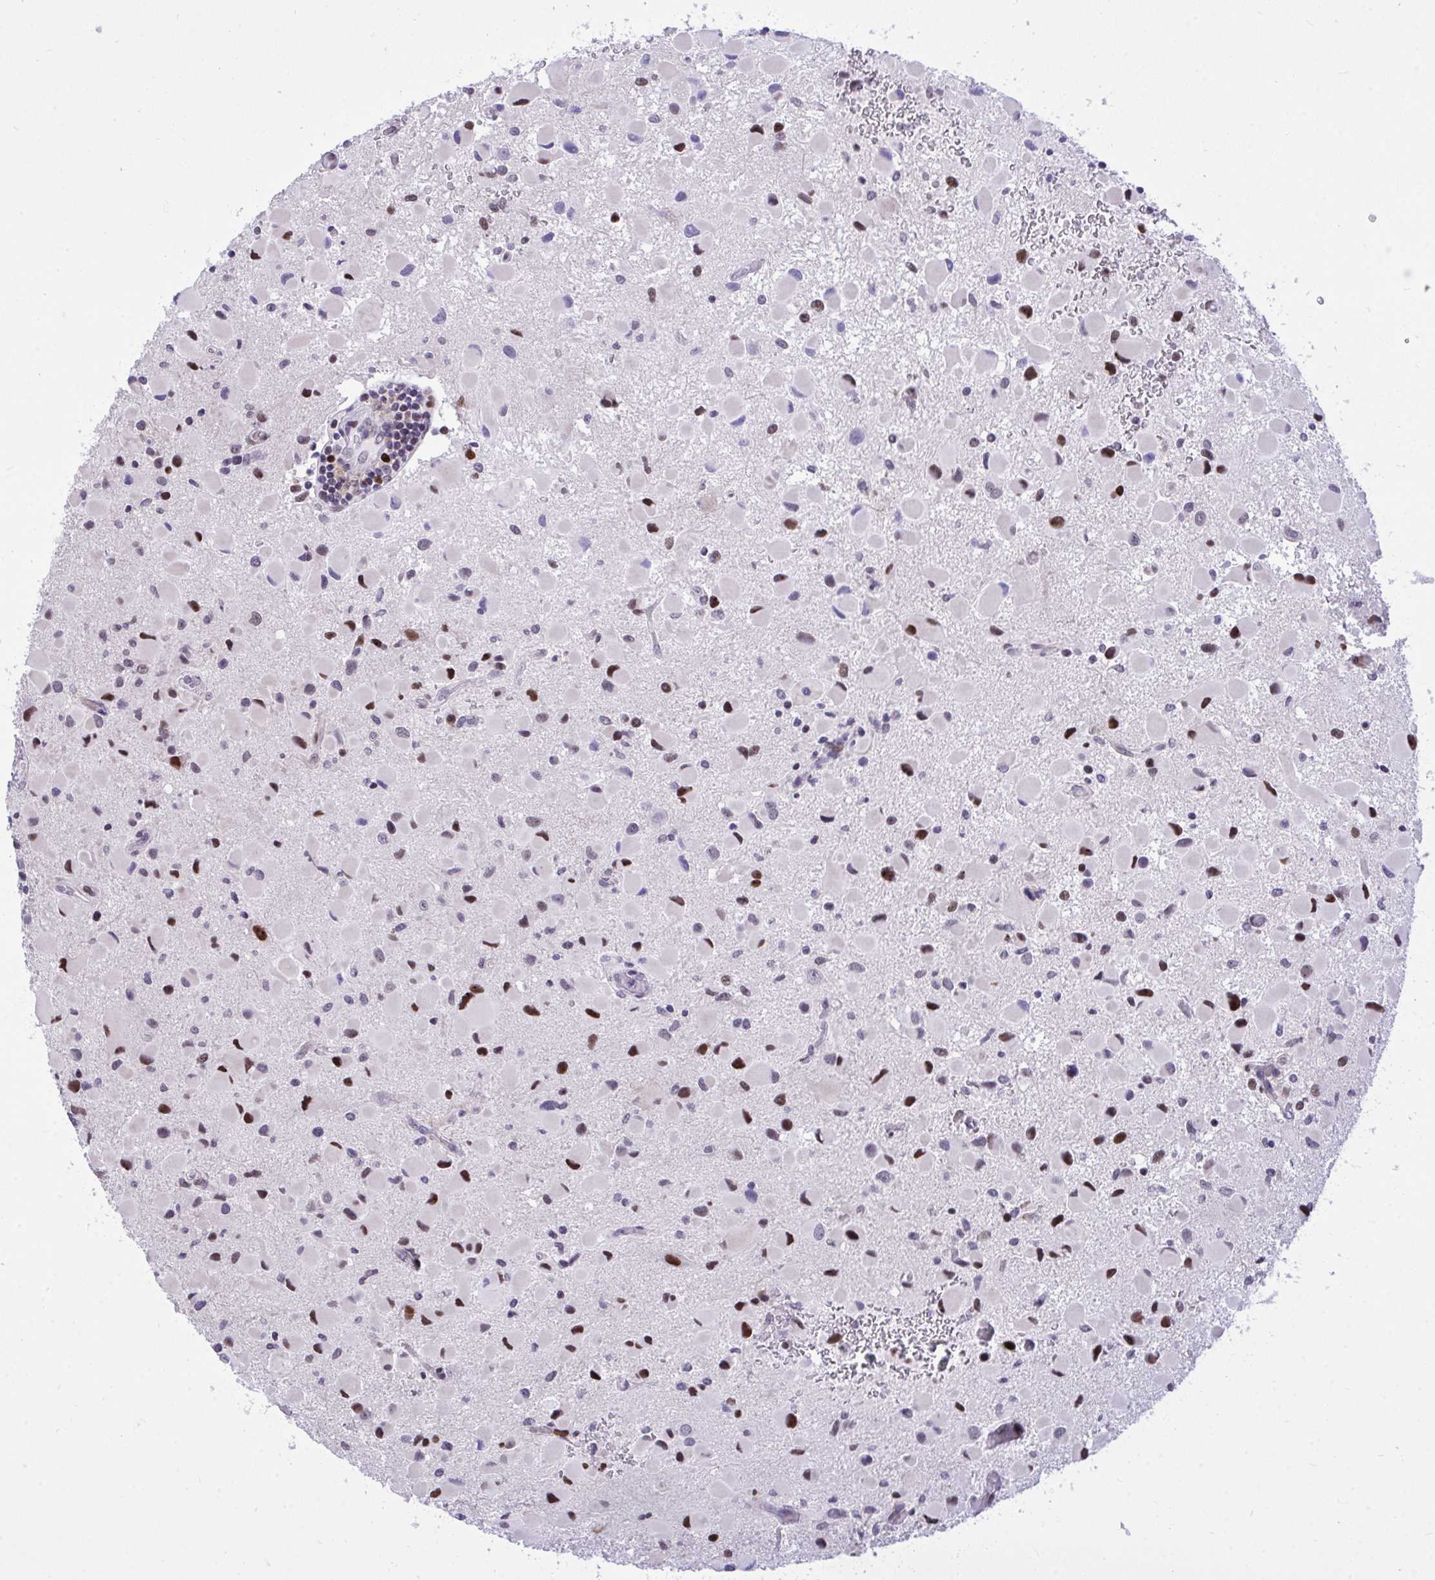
{"staining": {"intensity": "strong", "quantity": "<25%", "location": "nuclear"}, "tissue": "glioma", "cell_type": "Tumor cells", "image_type": "cancer", "snomed": [{"axis": "morphology", "description": "Glioma, malignant, Low grade"}, {"axis": "topography", "description": "Brain"}], "caption": "Immunohistochemical staining of glioma exhibits medium levels of strong nuclear positivity in approximately <25% of tumor cells.", "gene": "C1QL2", "patient": {"sex": "female", "age": 32}}